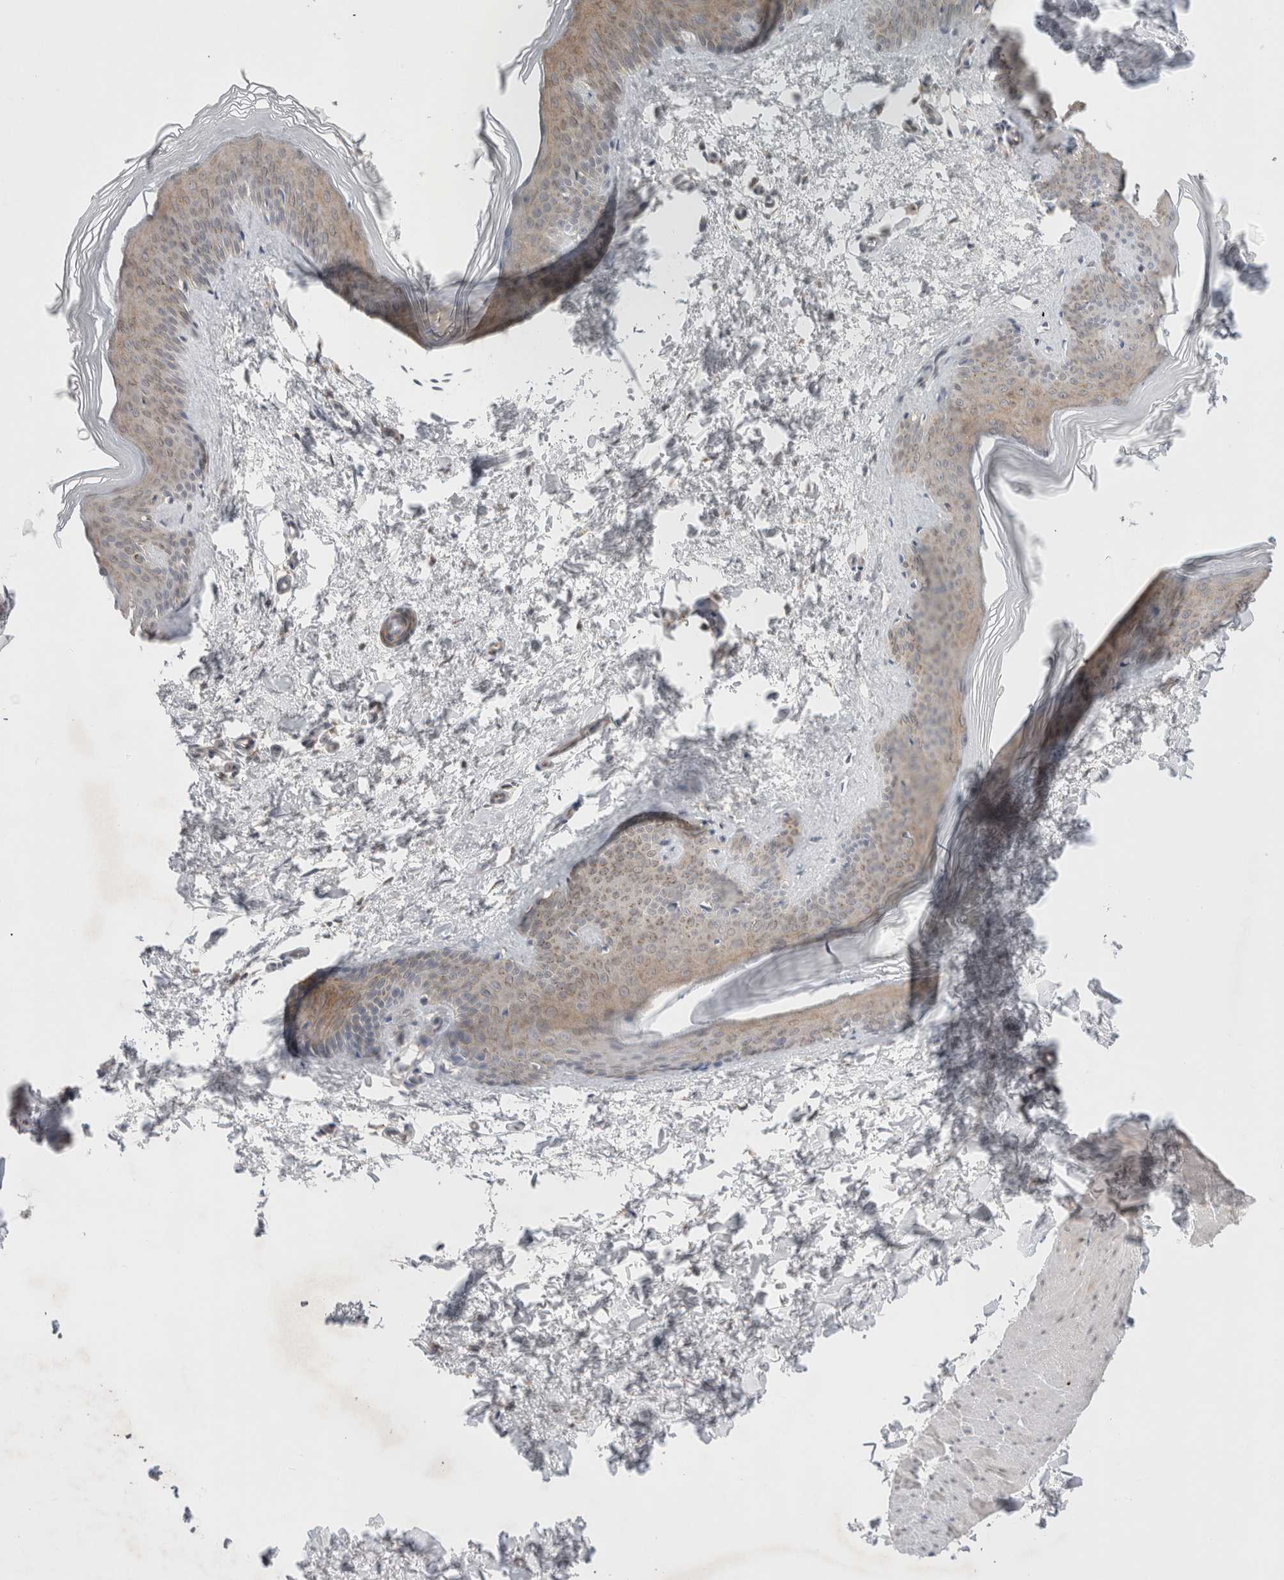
{"staining": {"intensity": "negative", "quantity": "none", "location": "none"}, "tissue": "skin", "cell_type": "Fibroblasts", "image_type": "normal", "snomed": [{"axis": "morphology", "description": "Normal tissue, NOS"}, {"axis": "topography", "description": "Skin"}], "caption": "DAB (3,3'-diaminobenzidine) immunohistochemical staining of unremarkable human skin reveals no significant expression in fibroblasts. (DAB (3,3'-diaminobenzidine) immunohistochemistry (IHC) visualized using brightfield microscopy, high magnification).", "gene": "BICD2", "patient": {"sex": "female", "age": 27}}